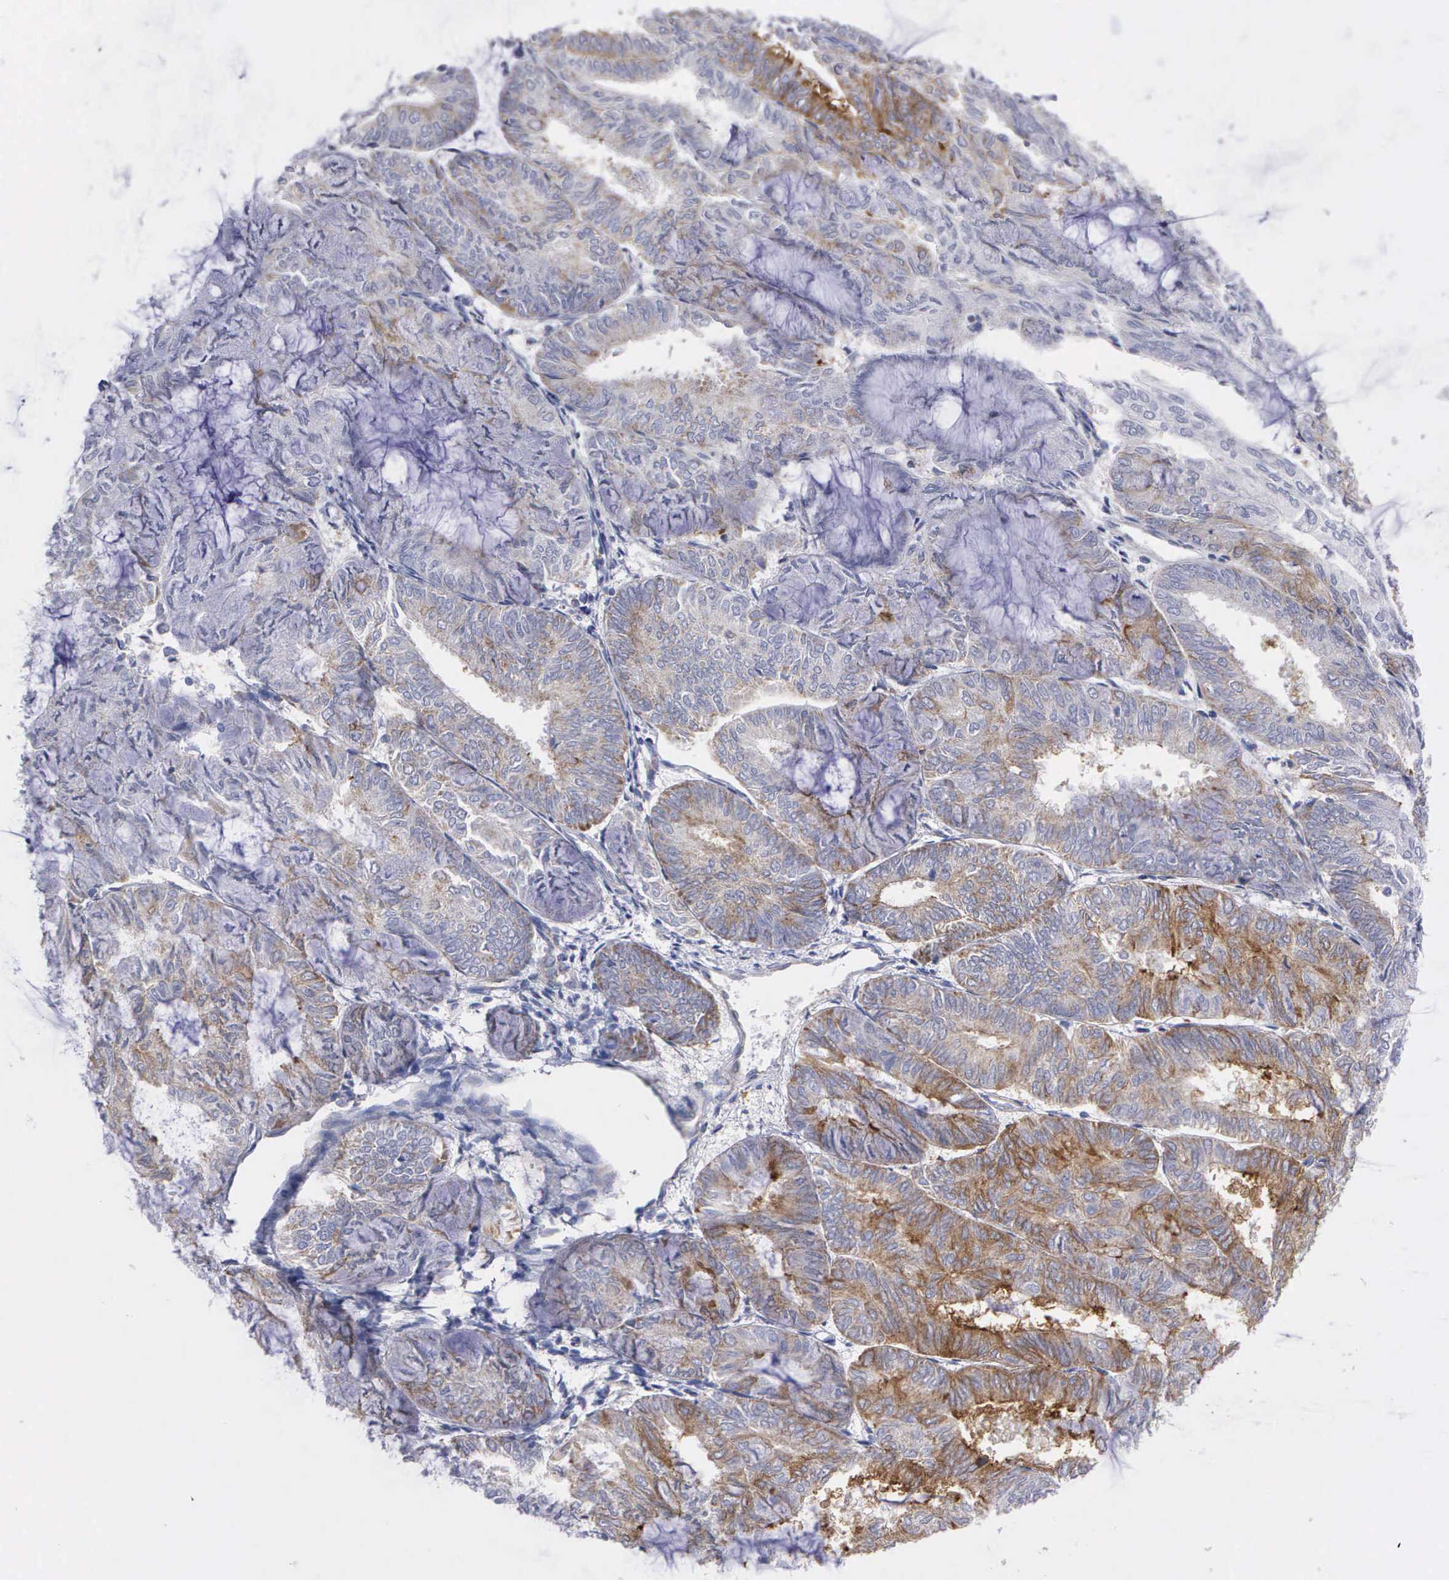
{"staining": {"intensity": "moderate", "quantity": "25%-75%", "location": "cytoplasmic/membranous"}, "tissue": "endometrial cancer", "cell_type": "Tumor cells", "image_type": "cancer", "snomed": [{"axis": "morphology", "description": "Adenocarcinoma, NOS"}, {"axis": "topography", "description": "Endometrium"}], "caption": "This photomicrograph displays endometrial cancer (adenocarcinoma) stained with IHC to label a protein in brown. The cytoplasmic/membranous of tumor cells show moderate positivity for the protein. Nuclei are counter-stained blue.", "gene": "APOOL", "patient": {"sex": "female", "age": 59}}